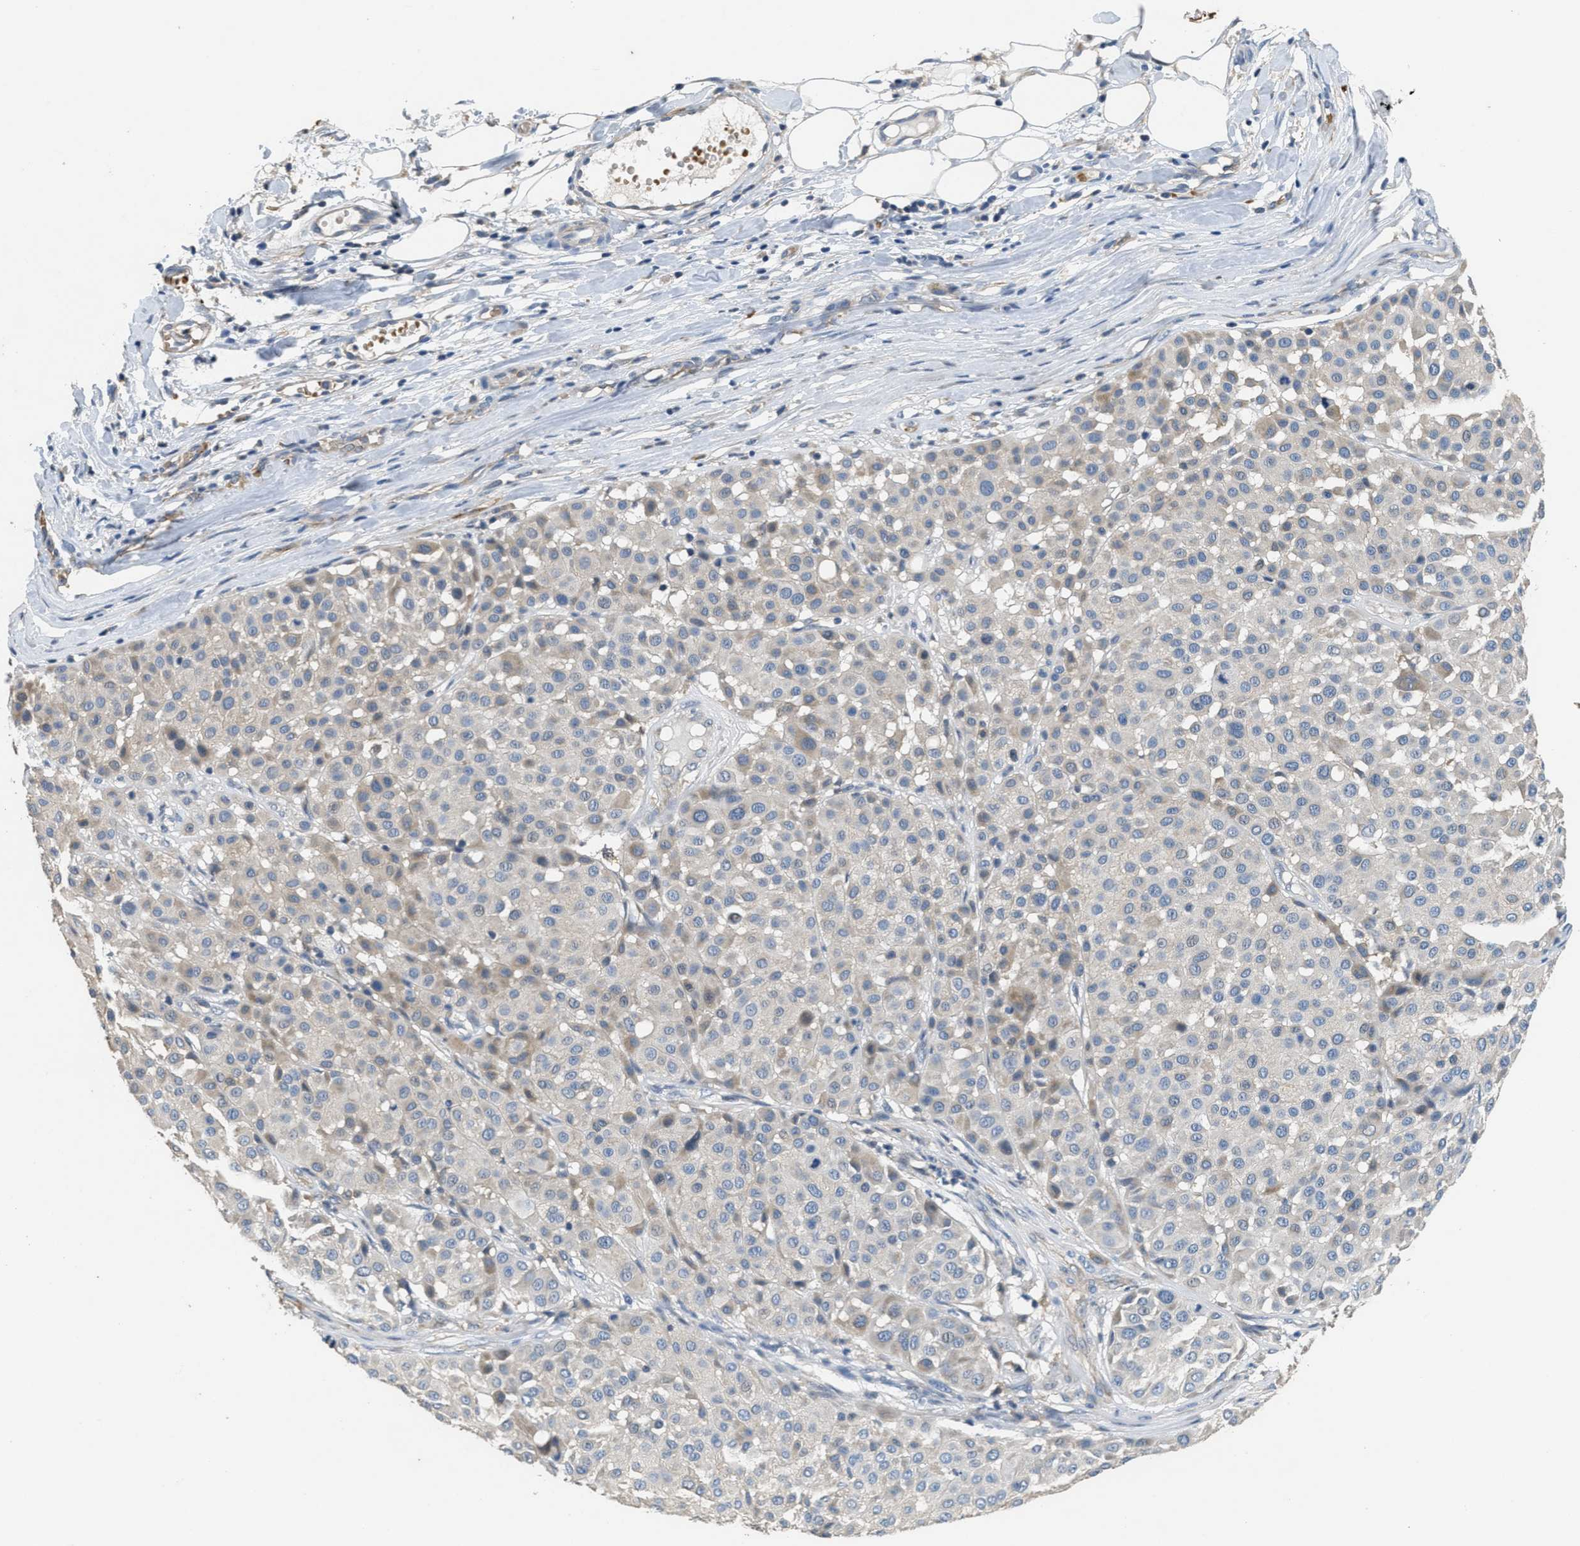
{"staining": {"intensity": "negative", "quantity": "none", "location": "none"}, "tissue": "melanoma", "cell_type": "Tumor cells", "image_type": "cancer", "snomed": [{"axis": "morphology", "description": "Malignant melanoma, Metastatic site"}, {"axis": "topography", "description": "Soft tissue"}], "caption": "The image displays no staining of tumor cells in melanoma.", "gene": "DGKE", "patient": {"sex": "male", "age": 41}}